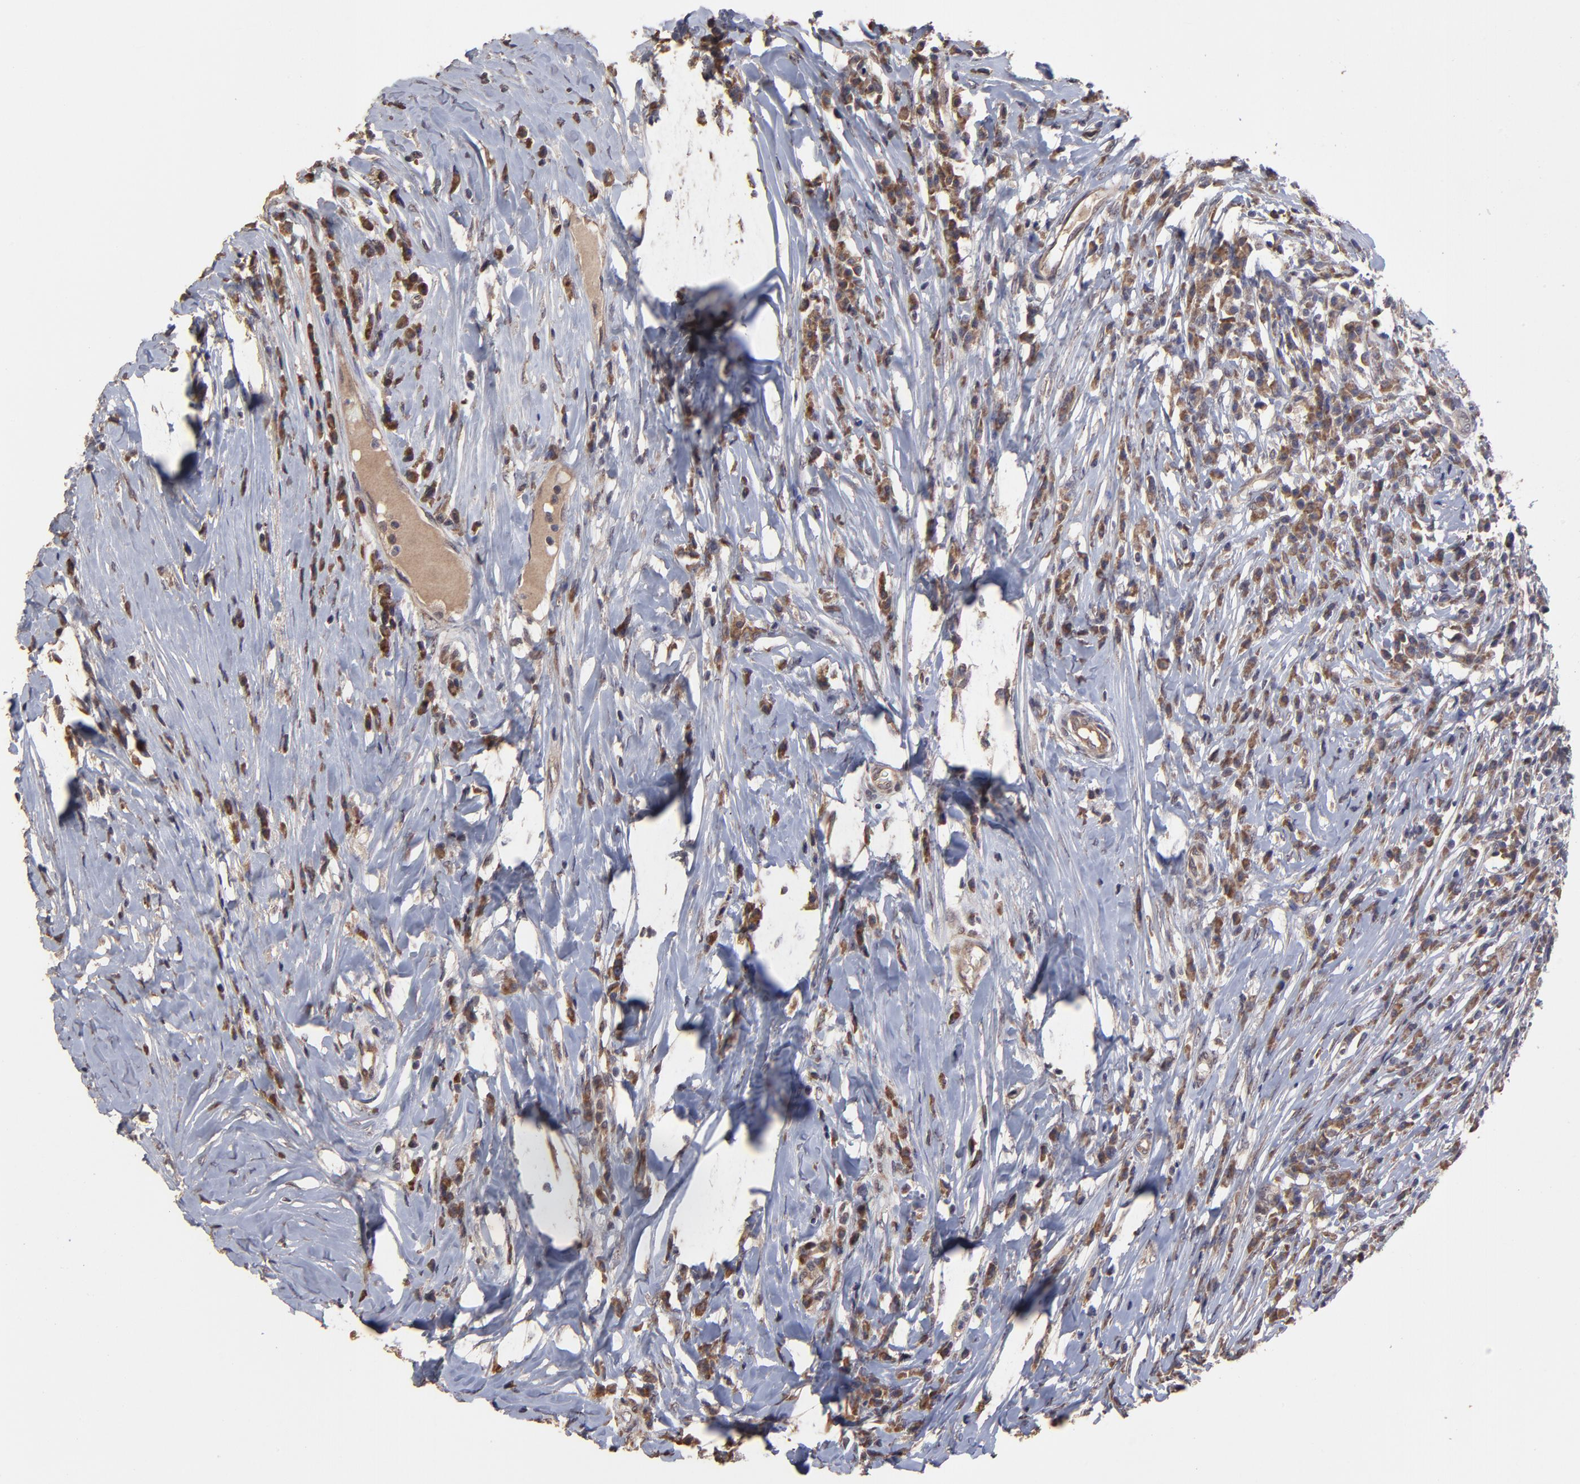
{"staining": {"intensity": "moderate", "quantity": ">75%", "location": "cytoplasmic/membranous"}, "tissue": "head and neck cancer", "cell_type": "Tumor cells", "image_type": "cancer", "snomed": [{"axis": "morphology", "description": "Adenocarcinoma, NOS"}, {"axis": "topography", "description": "Salivary gland"}, {"axis": "topography", "description": "Head-Neck"}], "caption": "This histopathology image displays head and neck cancer stained with immunohistochemistry to label a protein in brown. The cytoplasmic/membranous of tumor cells show moderate positivity for the protein. Nuclei are counter-stained blue.", "gene": "CHL1", "patient": {"sex": "female", "age": 65}}